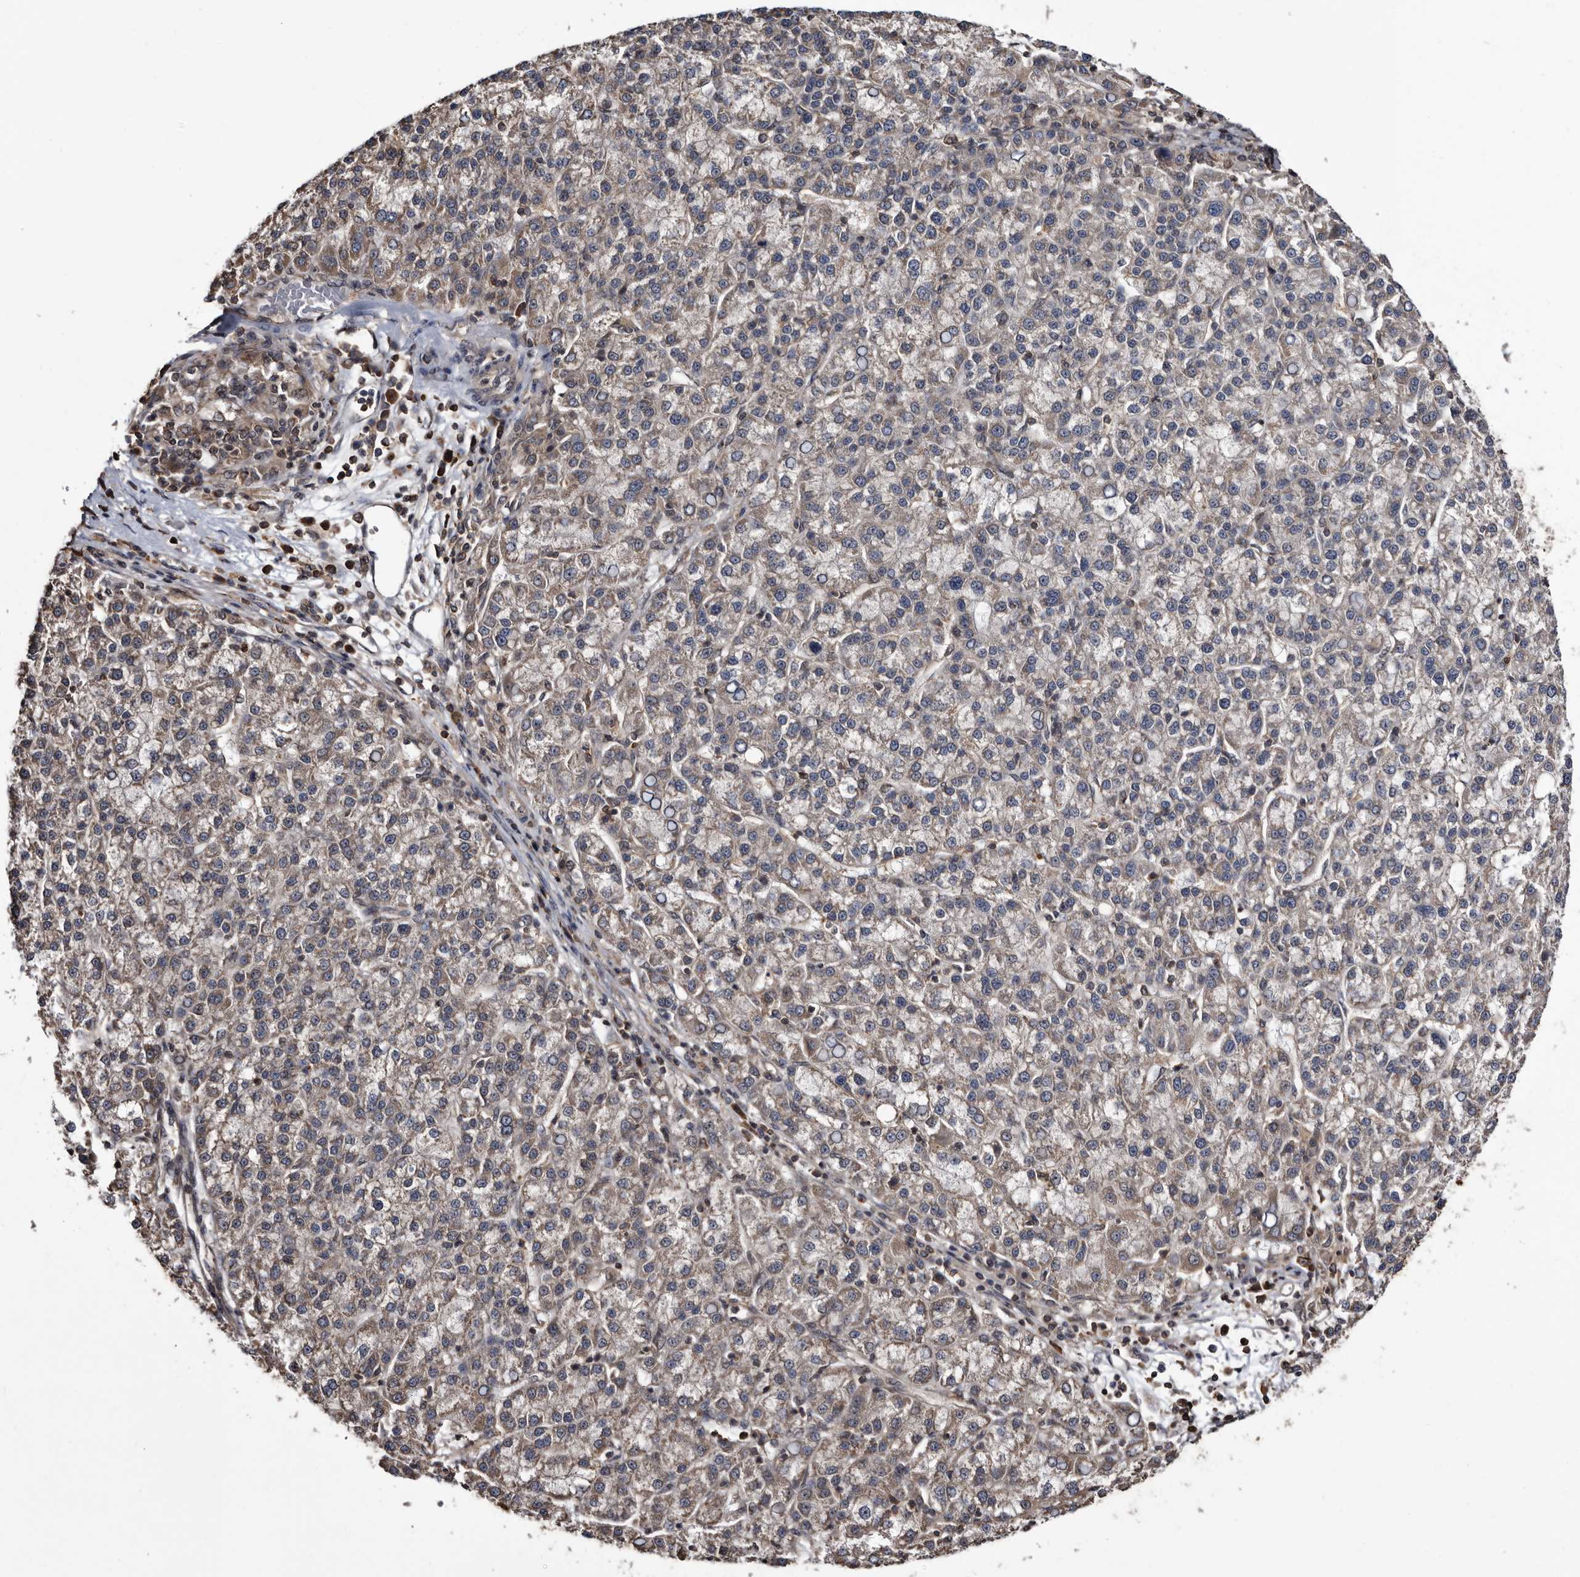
{"staining": {"intensity": "weak", "quantity": "25%-75%", "location": "cytoplasmic/membranous"}, "tissue": "liver cancer", "cell_type": "Tumor cells", "image_type": "cancer", "snomed": [{"axis": "morphology", "description": "Carcinoma, Hepatocellular, NOS"}, {"axis": "topography", "description": "Liver"}], "caption": "A photomicrograph showing weak cytoplasmic/membranous staining in approximately 25%-75% of tumor cells in hepatocellular carcinoma (liver), as visualized by brown immunohistochemical staining.", "gene": "TTI2", "patient": {"sex": "female", "age": 58}}